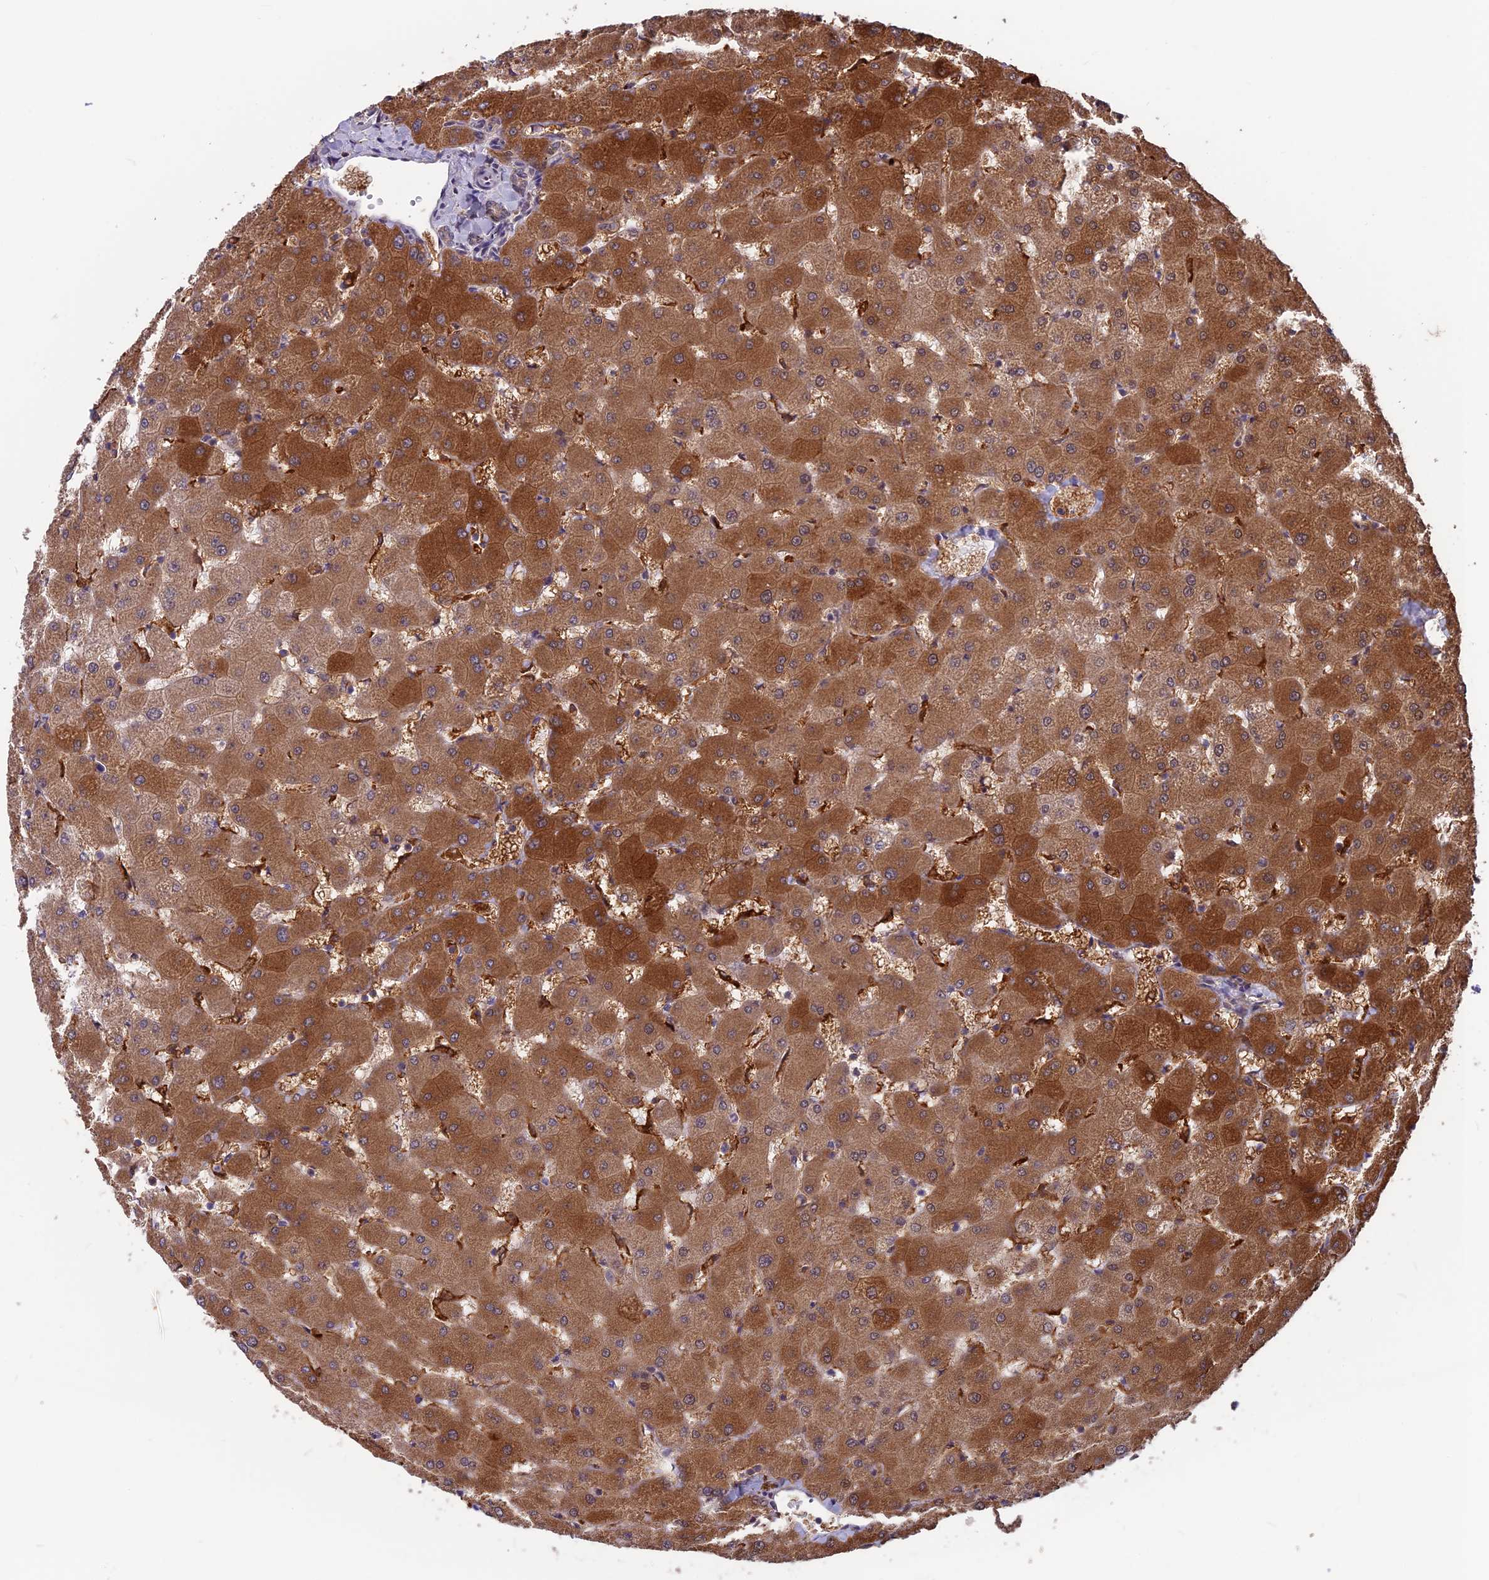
{"staining": {"intensity": "weak", "quantity": "25%-75%", "location": "cytoplasmic/membranous"}, "tissue": "liver", "cell_type": "Cholangiocytes", "image_type": "normal", "snomed": [{"axis": "morphology", "description": "Normal tissue, NOS"}, {"axis": "topography", "description": "Liver"}], "caption": "Weak cytoplasmic/membranous positivity for a protein is seen in approximately 25%-75% of cholangiocytes of unremarkable liver using immunohistochemistry.", "gene": "MAST2", "patient": {"sex": "female", "age": 63}}